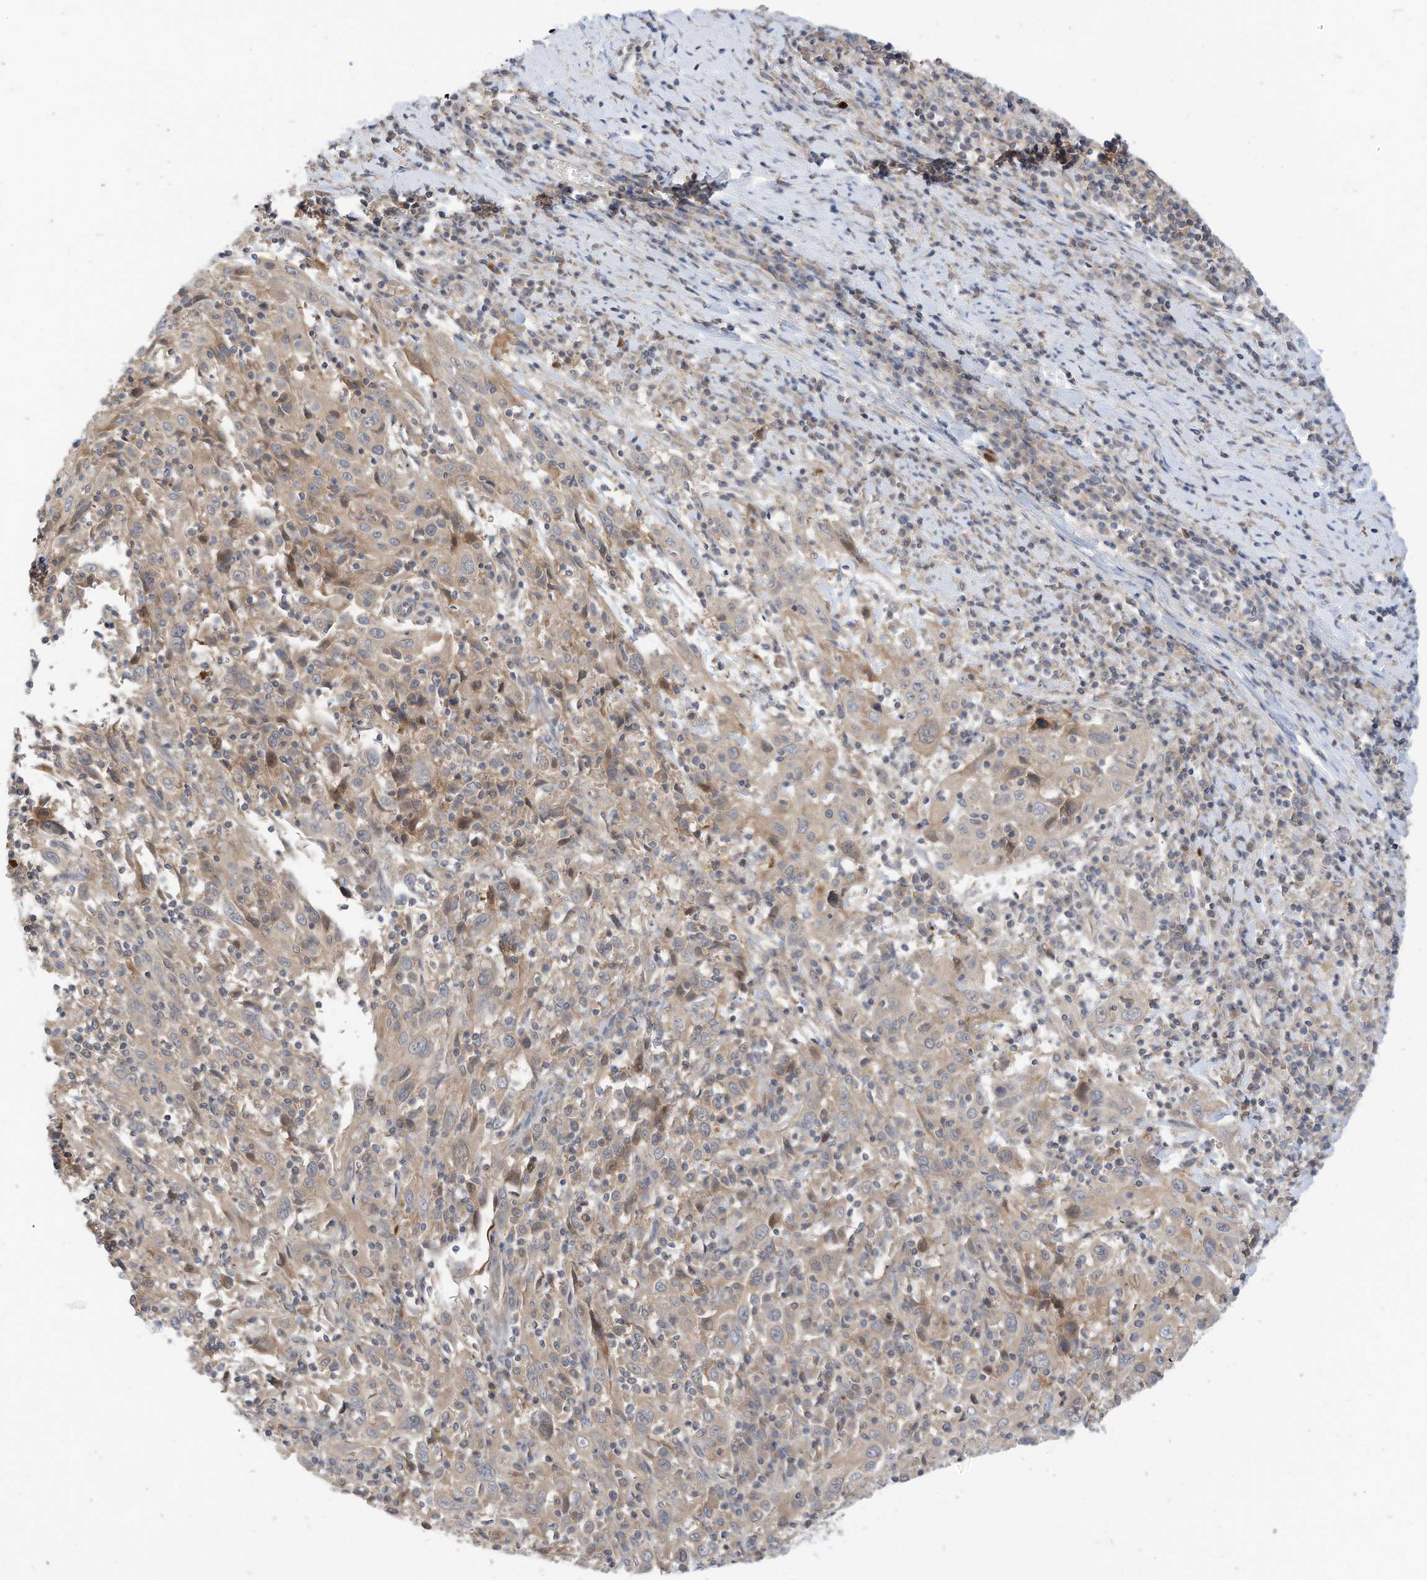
{"staining": {"intensity": "weak", "quantity": "25%-75%", "location": "cytoplasmic/membranous"}, "tissue": "cervical cancer", "cell_type": "Tumor cells", "image_type": "cancer", "snomed": [{"axis": "morphology", "description": "Squamous cell carcinoma, NOS"}, {"axis": "topography", "description": "Cervix"}], "caption": "Immunohistochemical staining of human cervical cancer (squamous cell carcinoma) displays weak cytoplasmic/membranous protein expression in approximately 25%-75% of tumor cells.", "gene": "OFD1", "patient": {"sex": "female", "age": 46}}